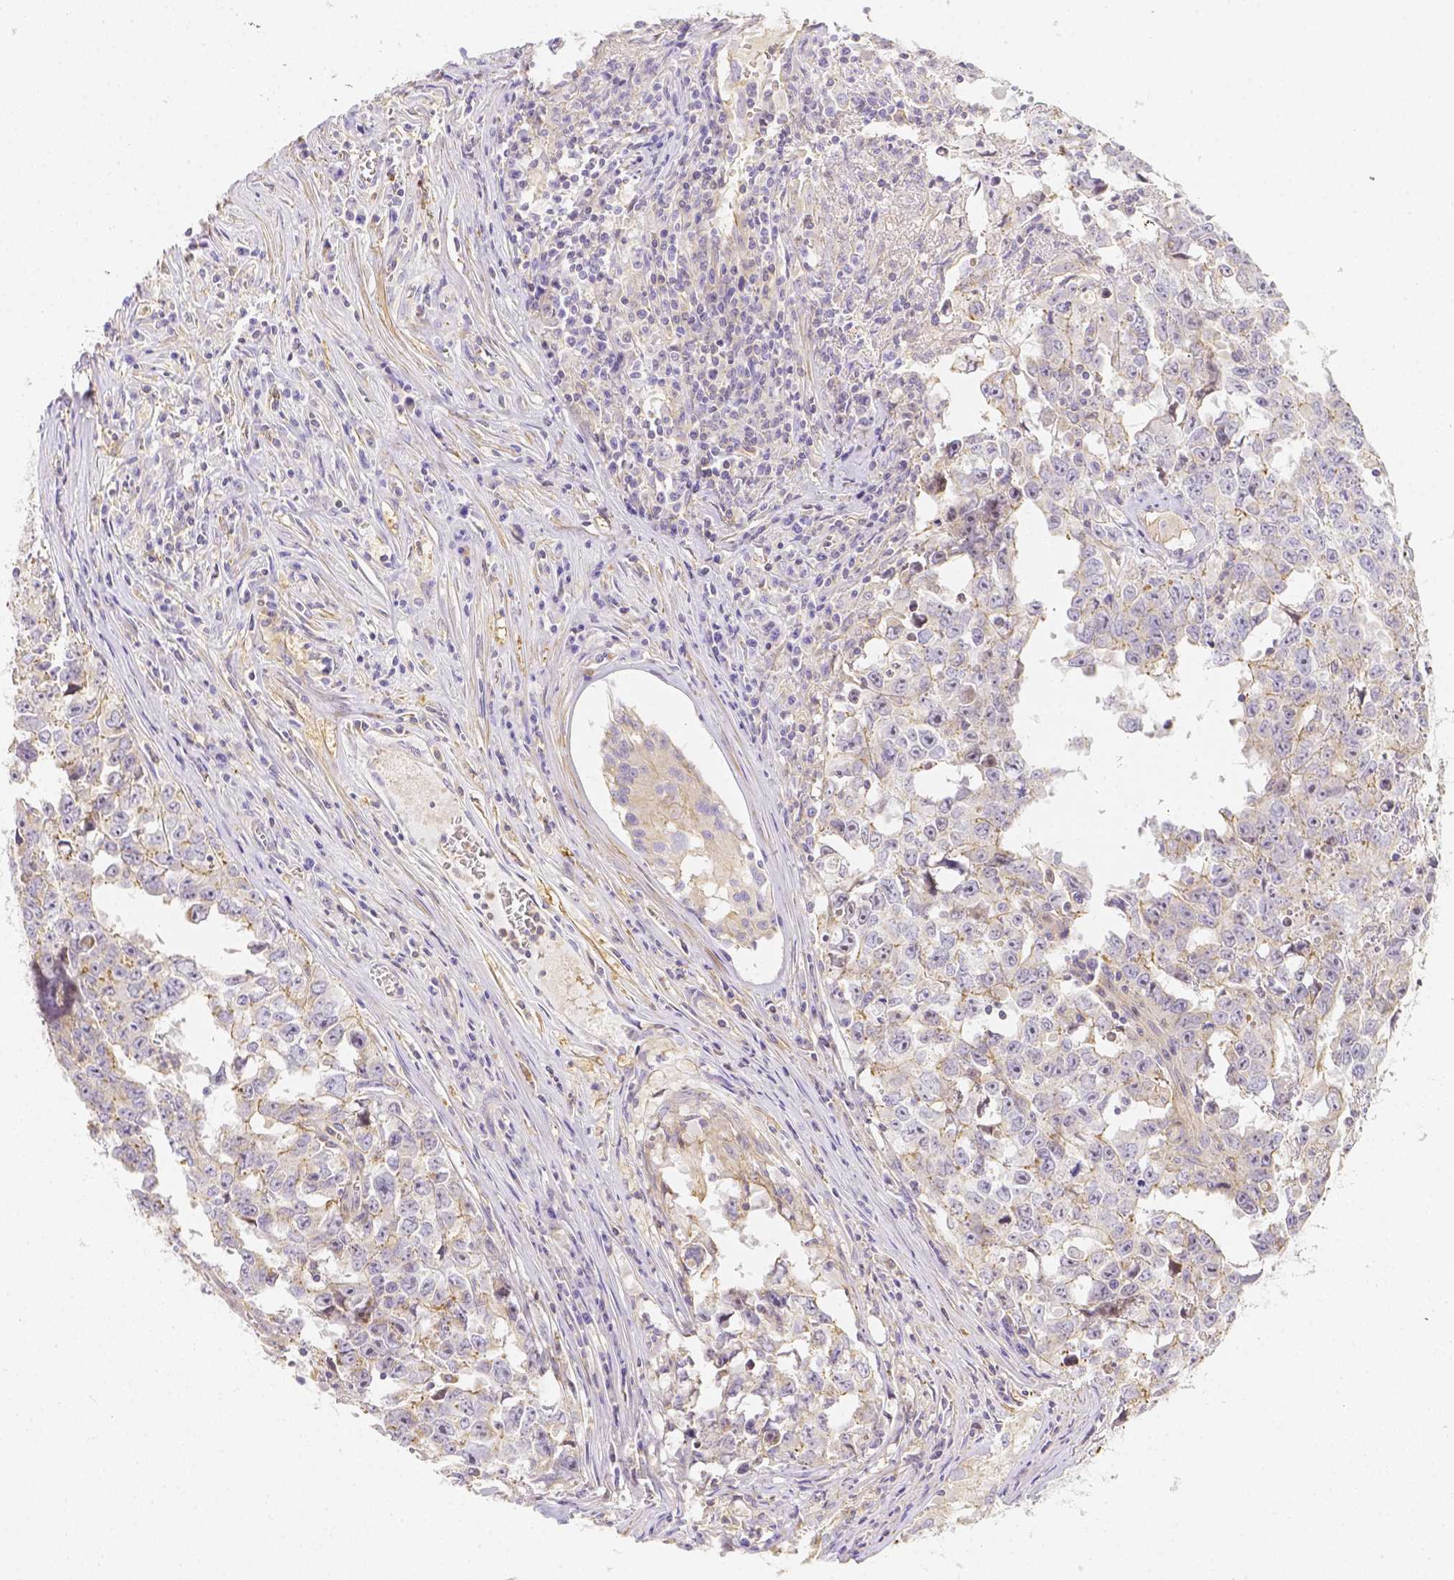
{"staining": {"intensity": "moderate", "quantity": "<25%", "location": "cytoplasmic/membranous"}, "tissue": "testis cancer", "cell_type": "Tumor cells", "image_type": "cancer", "snomed": [{"axis": "morphology", "description": "Carcinoma, Embryonal, NOS"}, {"axis": "topography", "description": "Testis"}], "caption": "Testis cancer (embryonal carcinoma) stained with immunohistochemistry (IHC) demonstrates moderate cytoplasmic/membranous staining in about <25% of tumor cells. (DAB IHC, brown staining for protein, blue staining for nuclei).", "gene": "ASAH2", "patient": {"sex": "male", "age": 22}}